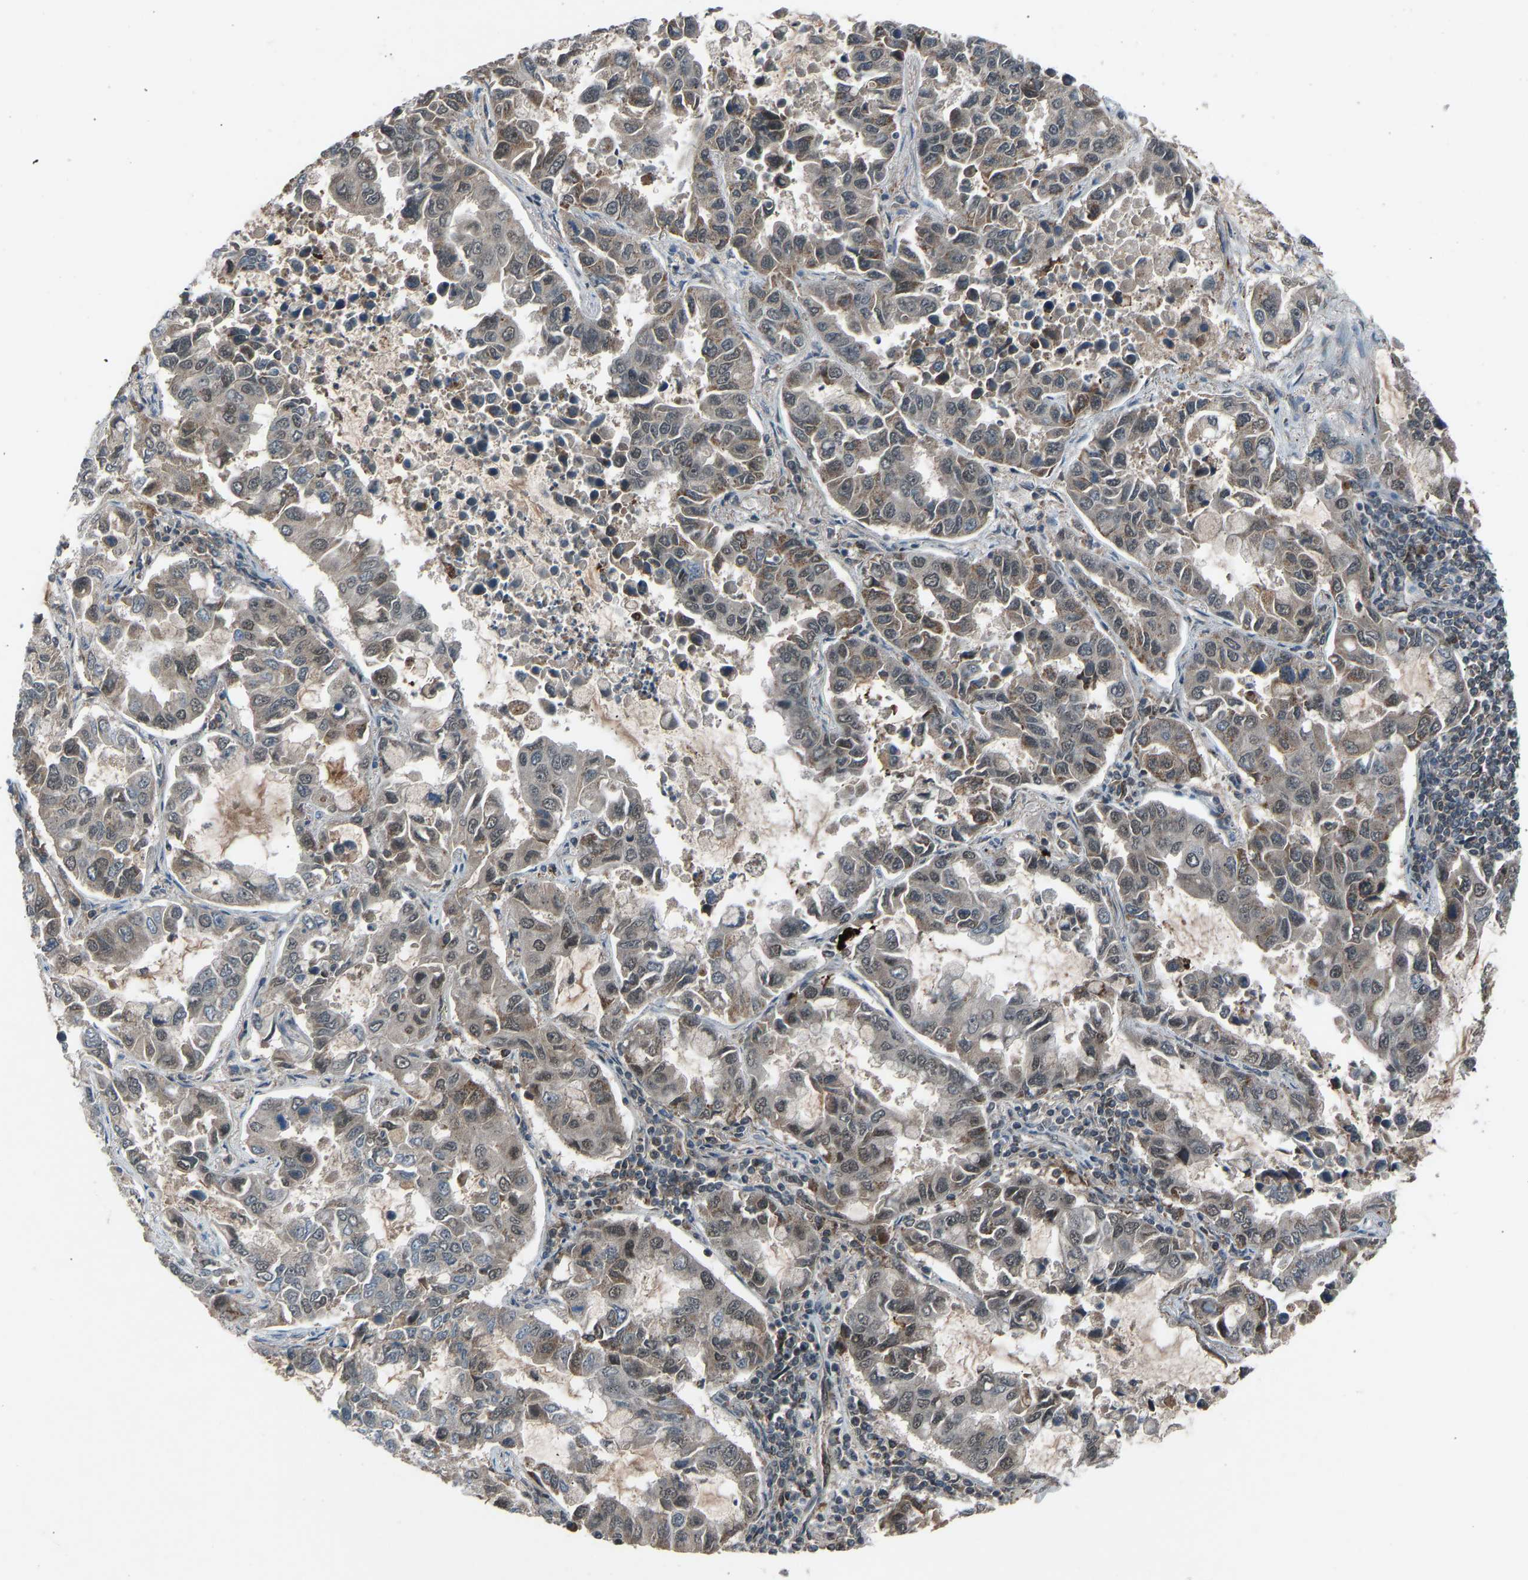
{"staining": {"intensity": "moderate", "quantity": "<25%", "location": "cytoplasmic/membranous"}, "tissue": "lung cancer", "cell_type": "Tumor cells", "image_type": "cancer", "snomed": [{"axis": "morphology", "description": "Adenocarcinoma, NOS"}, {"axis": "topography", "description": "Lung"}], "caption": "IHC staining of lung cancer, which demonstrates low levels of moderate cytoplasmic/membranous staining in approximately <25% of tumor cells indicating moderate cytoplasmic/membranous protein staining. The staining was performed using DAB (3,3'-diaminobenzidine) (brown) for protein detection and nuclei were counterstained in hematoxylin (blue).", "gene": "SLC43A1", "patient": {"sex": "male", "age": 64}}